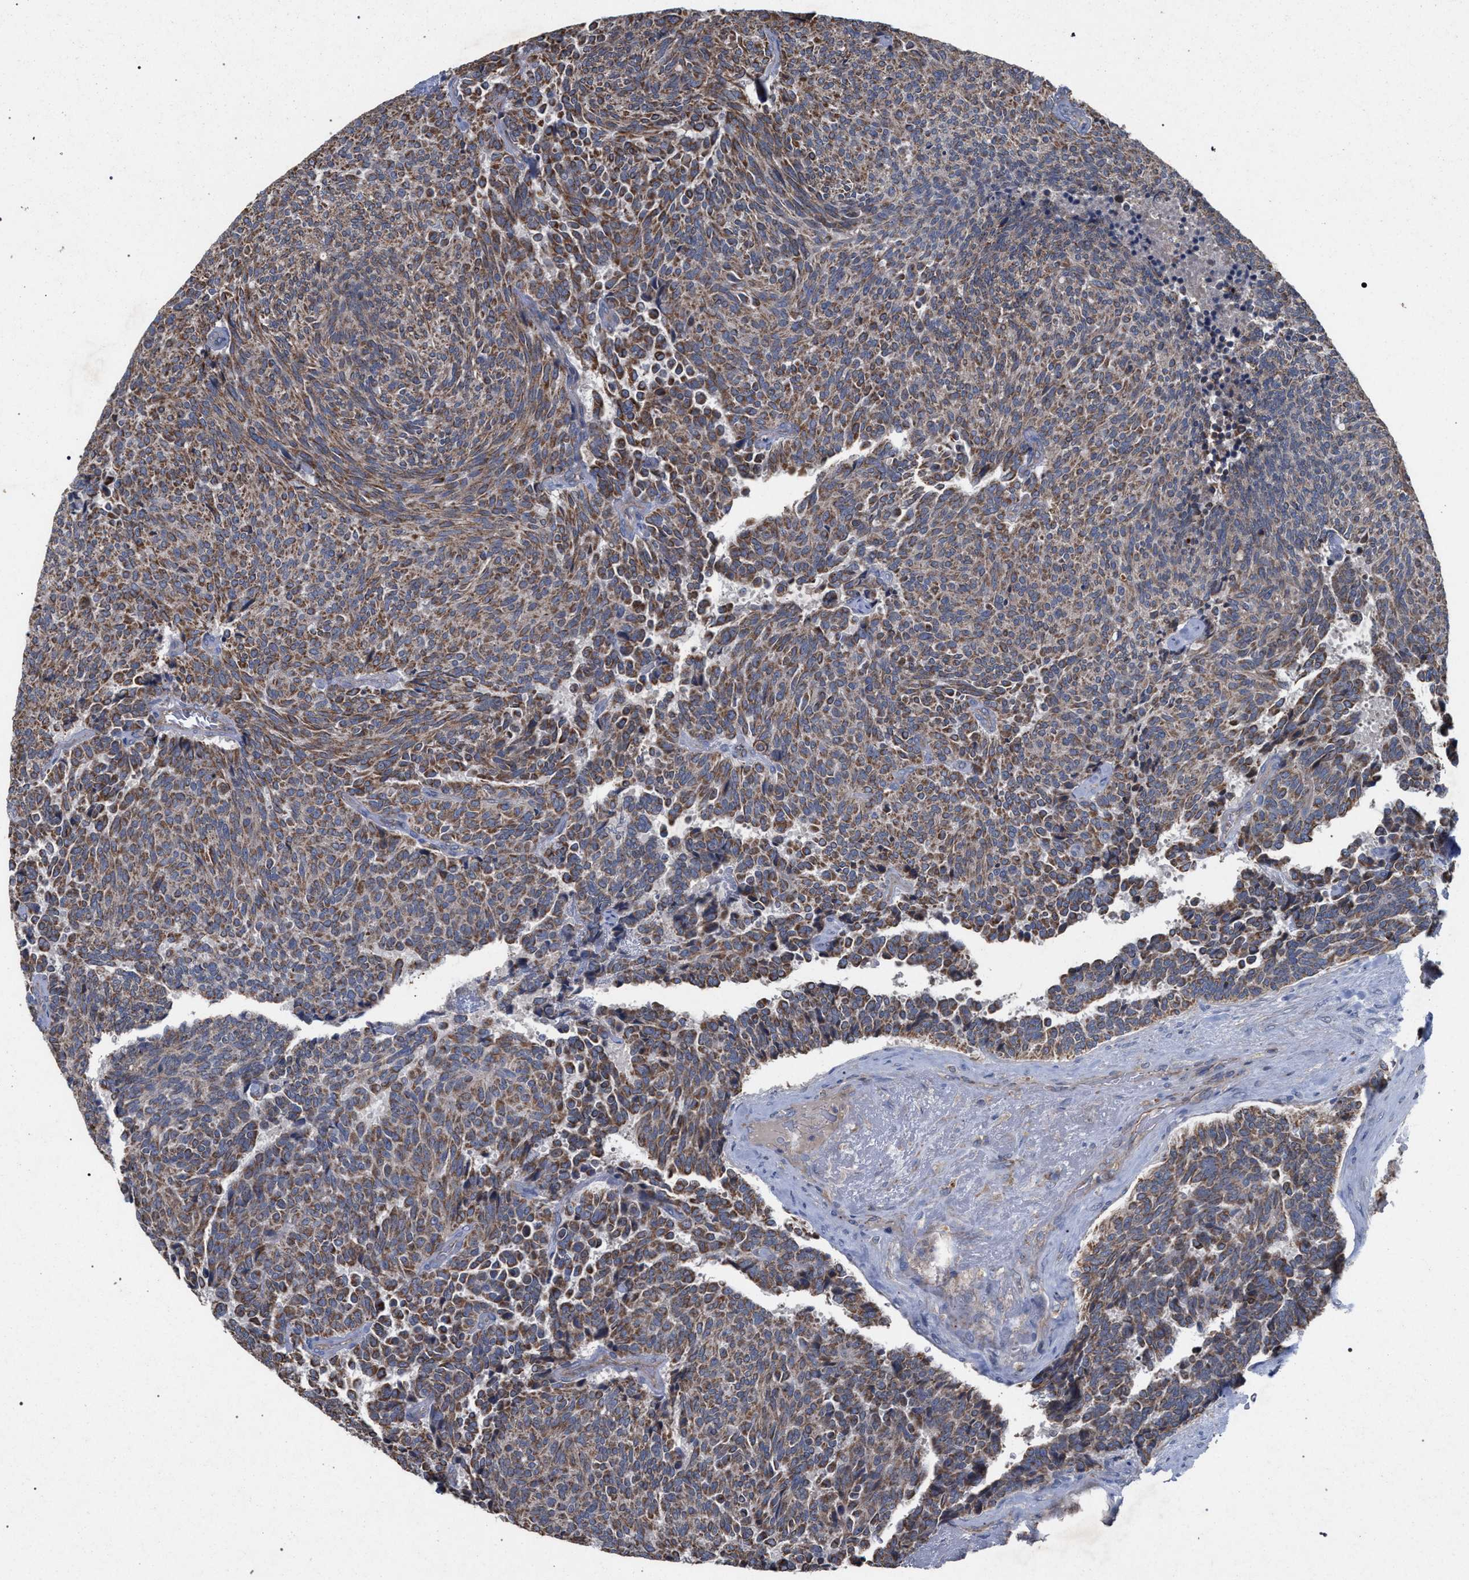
{"staining": {"intensity": "moderate", "quantity": ">75%", "location": "cytoplasmic/membranous"}, "tissue": "carcinoid", "cell_type": "Tumor cells", "image_type": "cancer", "snomed": [{"axis": "morphology", "description": "Carcinoid, malignant, NOS"}, {"axis": "topography", "description": "Pancreas"}], "caption": "Approximately >75% of tumor cells in carcinoid (malignant) demonstrate moderate cytoplasmic/membranous protein positivity as visualized by brown immunohistochemical staining.", "gene": "BCL2L12", "patient": {"sex": "female", "age": 54}}